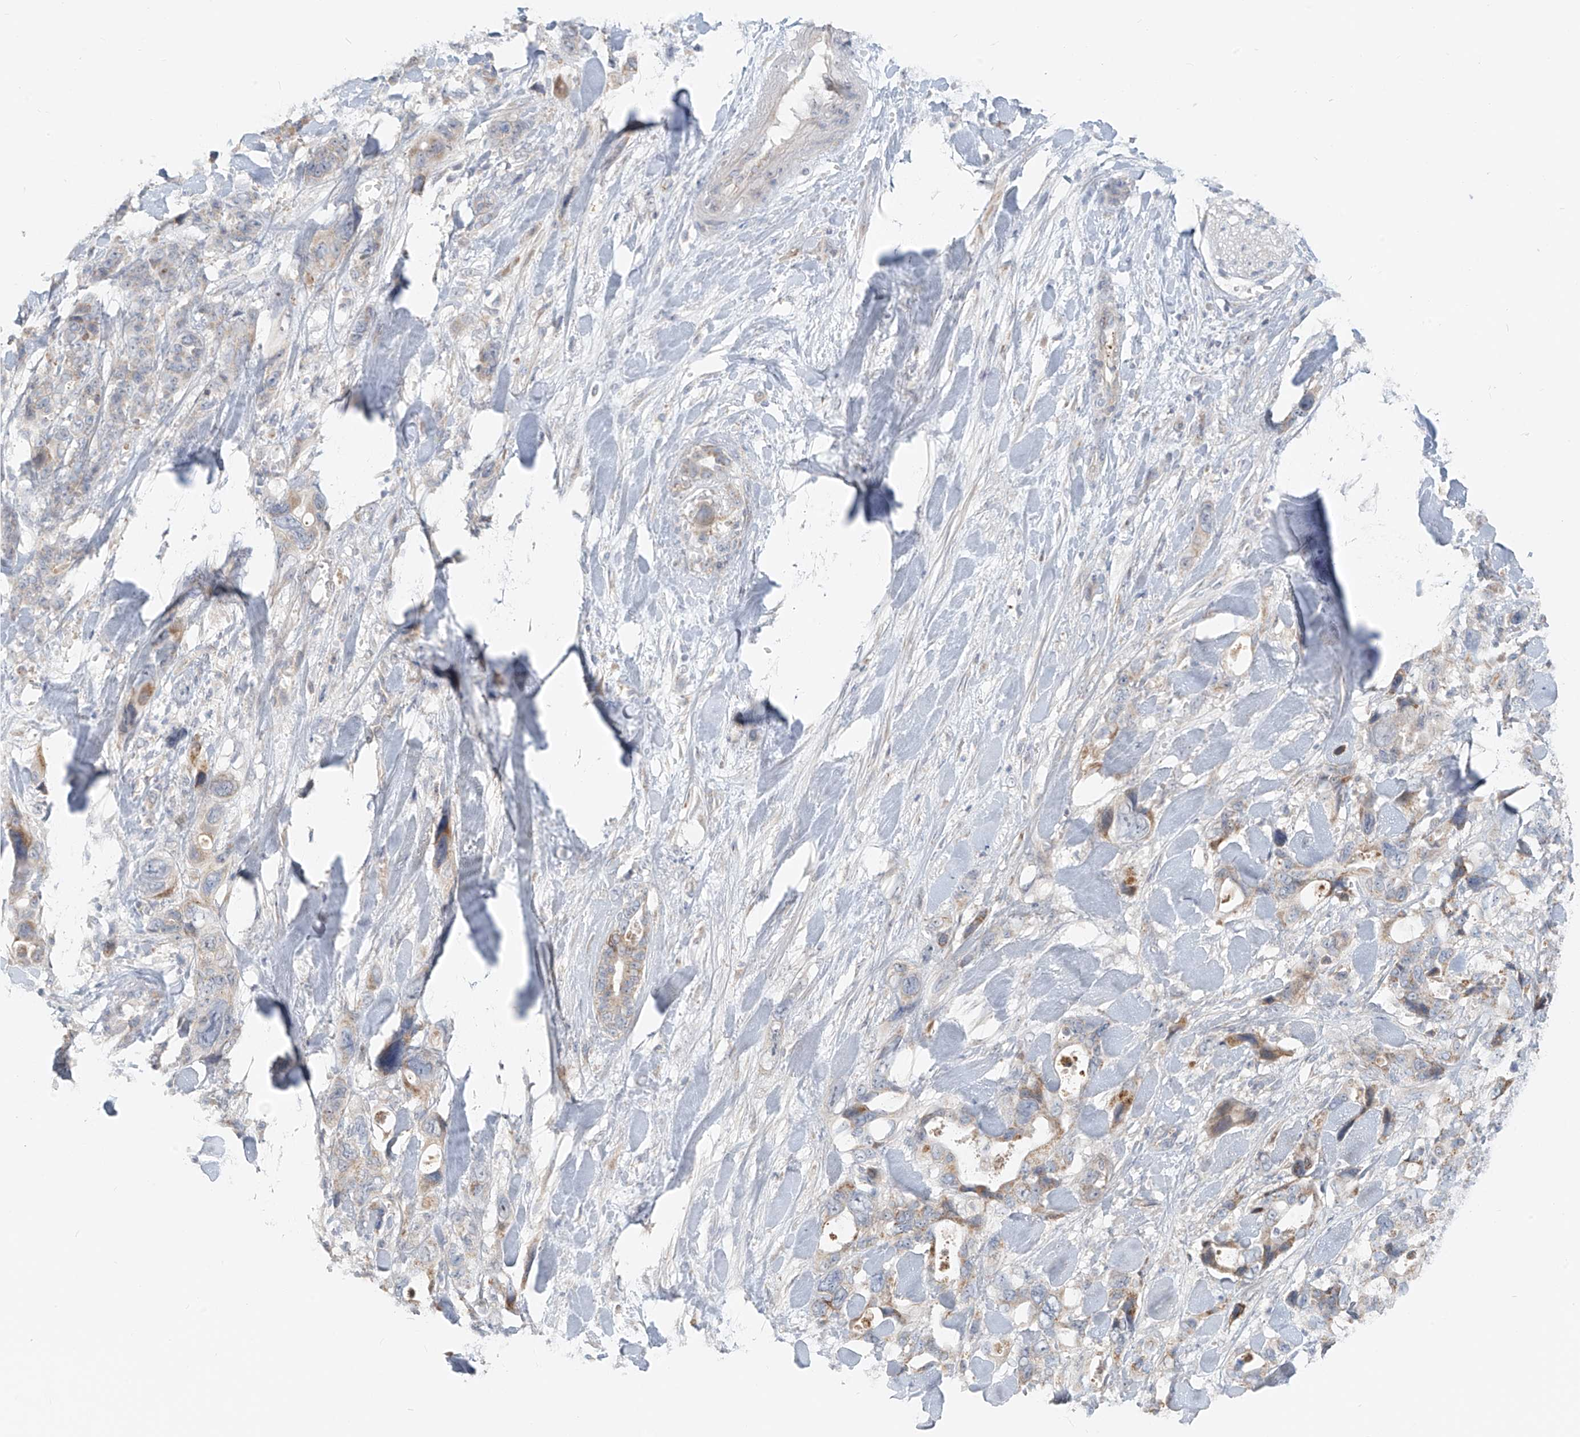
{"staining": {"intensity": "moderate", "quantity": "<25%", "location": "cytoplasmic/membranous"}, "tissue": "pancreatic cancer", "cell_type": "Tumor cells", "image_type": "cancer", "snomed": [{"axis": "morphology", "description": "Adenocarcinoma, NOS"}, {"axis": "topography", "description": "Pancreas"}], "caption": "Pancreatic adenocarcinoma stained with DAB immunohistochemistry exhibits low levels of moderate cytoplasmic/membranous expression in approximately <25% of tumor cells.", "gene": "UST", "patient": {"sex": "male", "age": 46}}